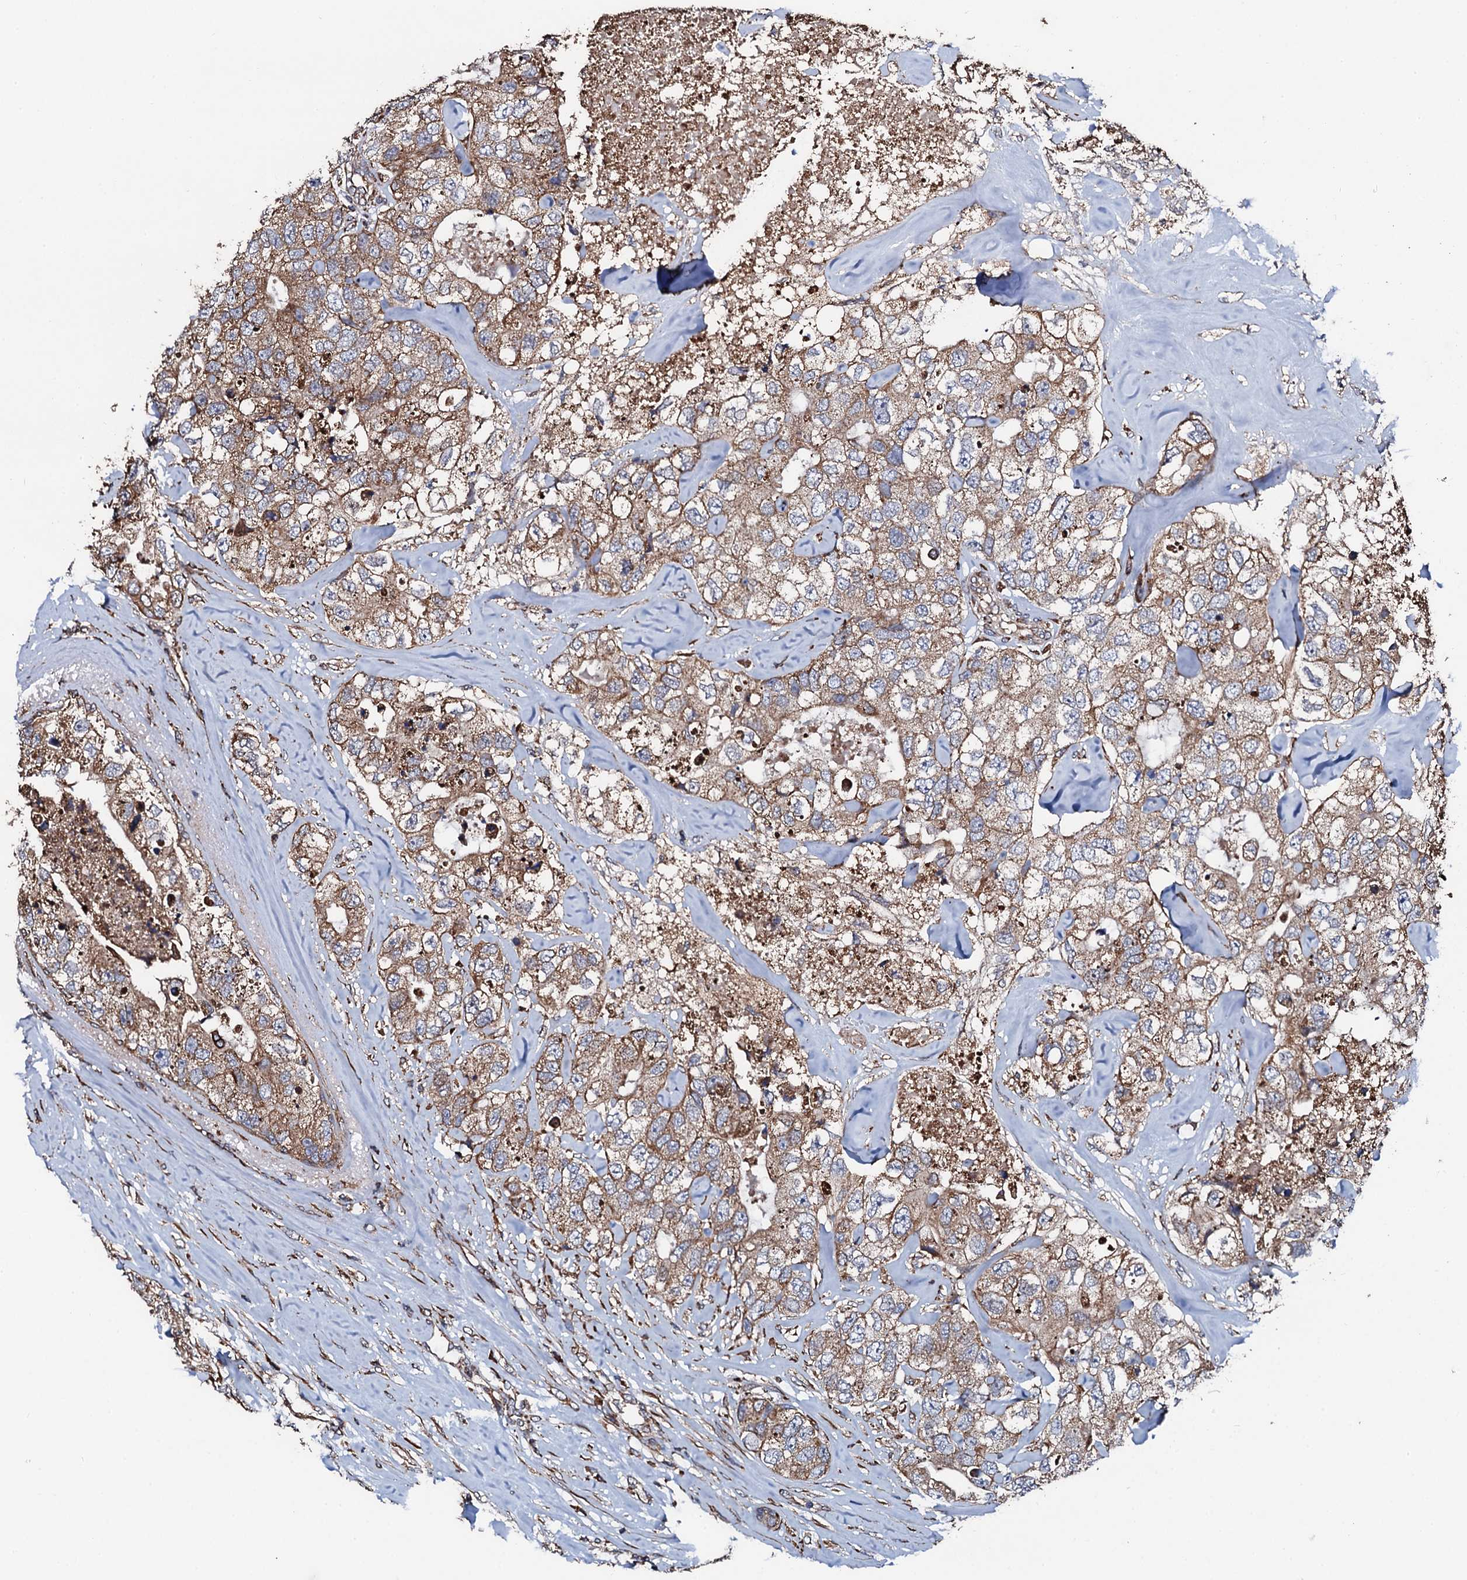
{"staining": {"intensity": "moderate", "quantity": ">75%", "location": "cytoplasmic/membranous"}, "tissue": "breast cancer", "cell_type": "Tumor cells", "image_type": "cancer", "snomed": [{"axis": "morphology", "description": "Duct carcinoma"}, {"axis": "topography", "description": "Breast"}], "caption": "Breast cancer was stained to show a protein in brown. There is medium levels of moderate cytoplasmic/membranous staining in approximately >75% of tumor cells. The protein of interest is stained brown, and the nuclei are stained in blue (DAB IHC with brightfield microscopy, high magnification).", "gene": "CKAP5", "patient": {"sex": "female", "age": 62}}